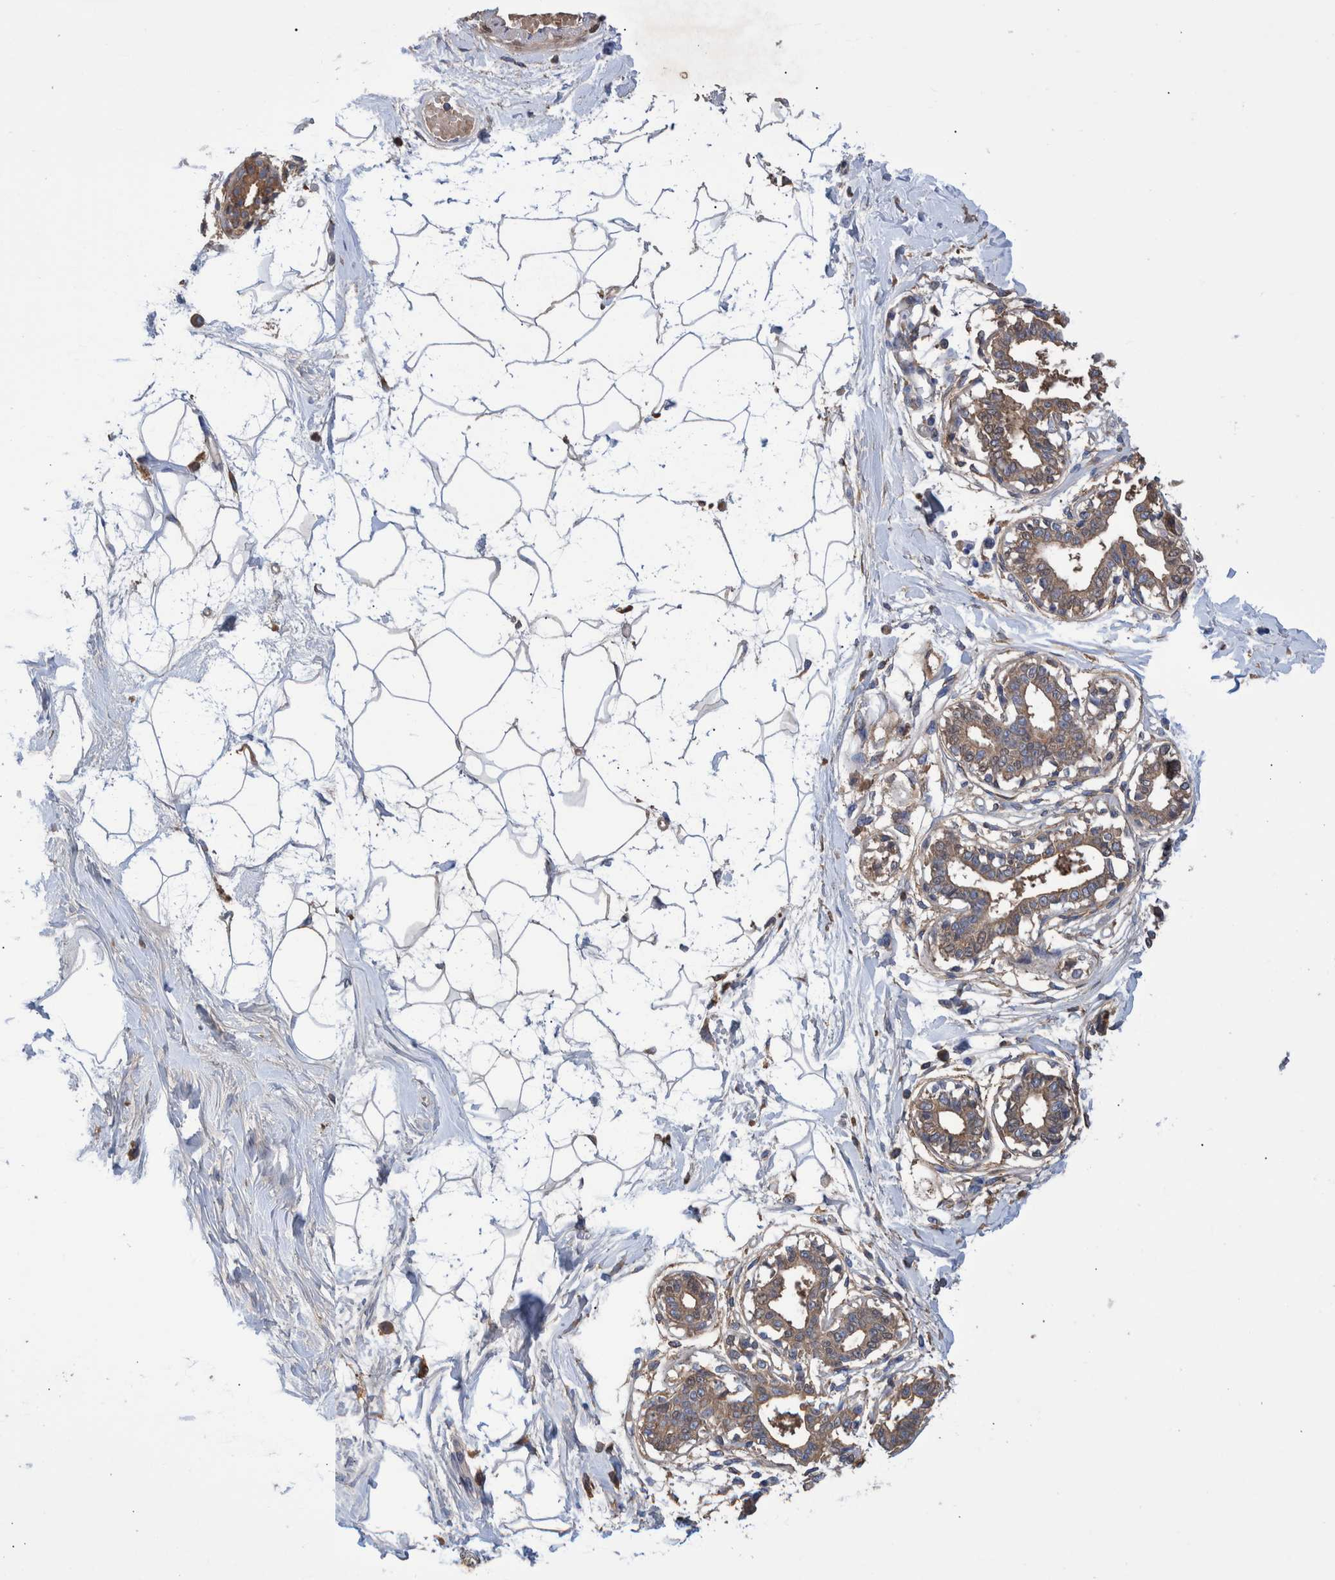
{"staining": {"intensity": "negative", "quantity": "none", "location": "none"}, "tissue": "breast", "cell_type": "Adipocytes", "image_type": "normal", "snomed": [{"axis": "morphology", "description": "Normal tissue, NOS"}, {"axis": "topography", "description": "Breast"}], "caption": "DAB (3,3'-diaminobenzidine) immunohistochemical staining of unremarkable human breast displays no significant staining in adipocytes. Brightfield microscopy of immunohistochemistry stained with DAB (brown) and hematoxylin (blue), captured at high magnification.", "gene": "DLL4", "patient": {"sex": "female", "age": 45}}